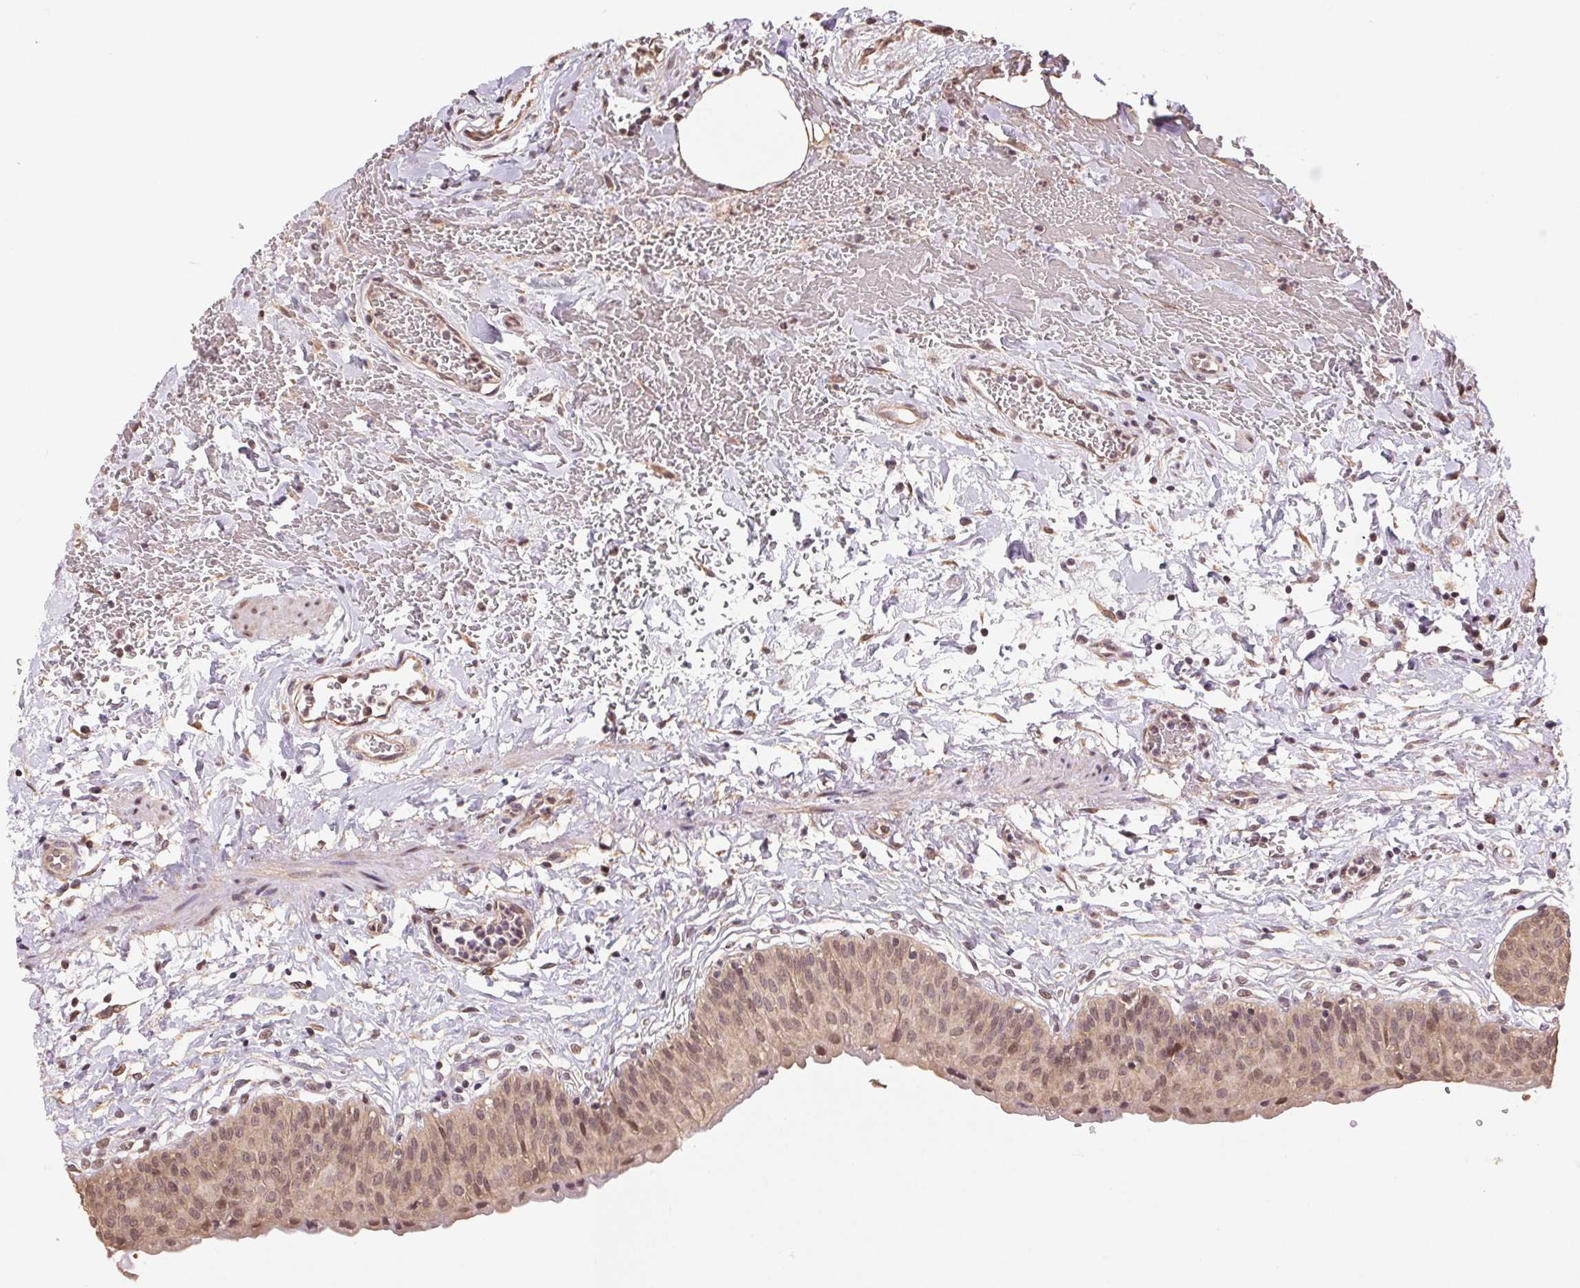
{"staining": {"intensity": "weak", "quantity": ">75%", "location": "cytoplasmic/membranous,nuclear"}, "tissue": "urinary bladder", "cell_type": "Urothelial cells", "image_type": "normal", "snomed": [{"axis": "morphology", "description": "Normal tissue, NOS"}, {"axis": "topography", "description": "Urinary bladder"}], "caption": "A low amount of weak cytoplasmic/membranous,nuclear staining is identified in about >75% of urothelial cells in unremarkable urinary bladder. The staining was performed using DAB (3,3'-diaminobenzidine) to visualize the protein expression in brown, while the nuclei were stained in blue with hematoxylin (Magnification: 20x).", "gene": "CUTA", "patient": {"sex": "male", "age": 55}}